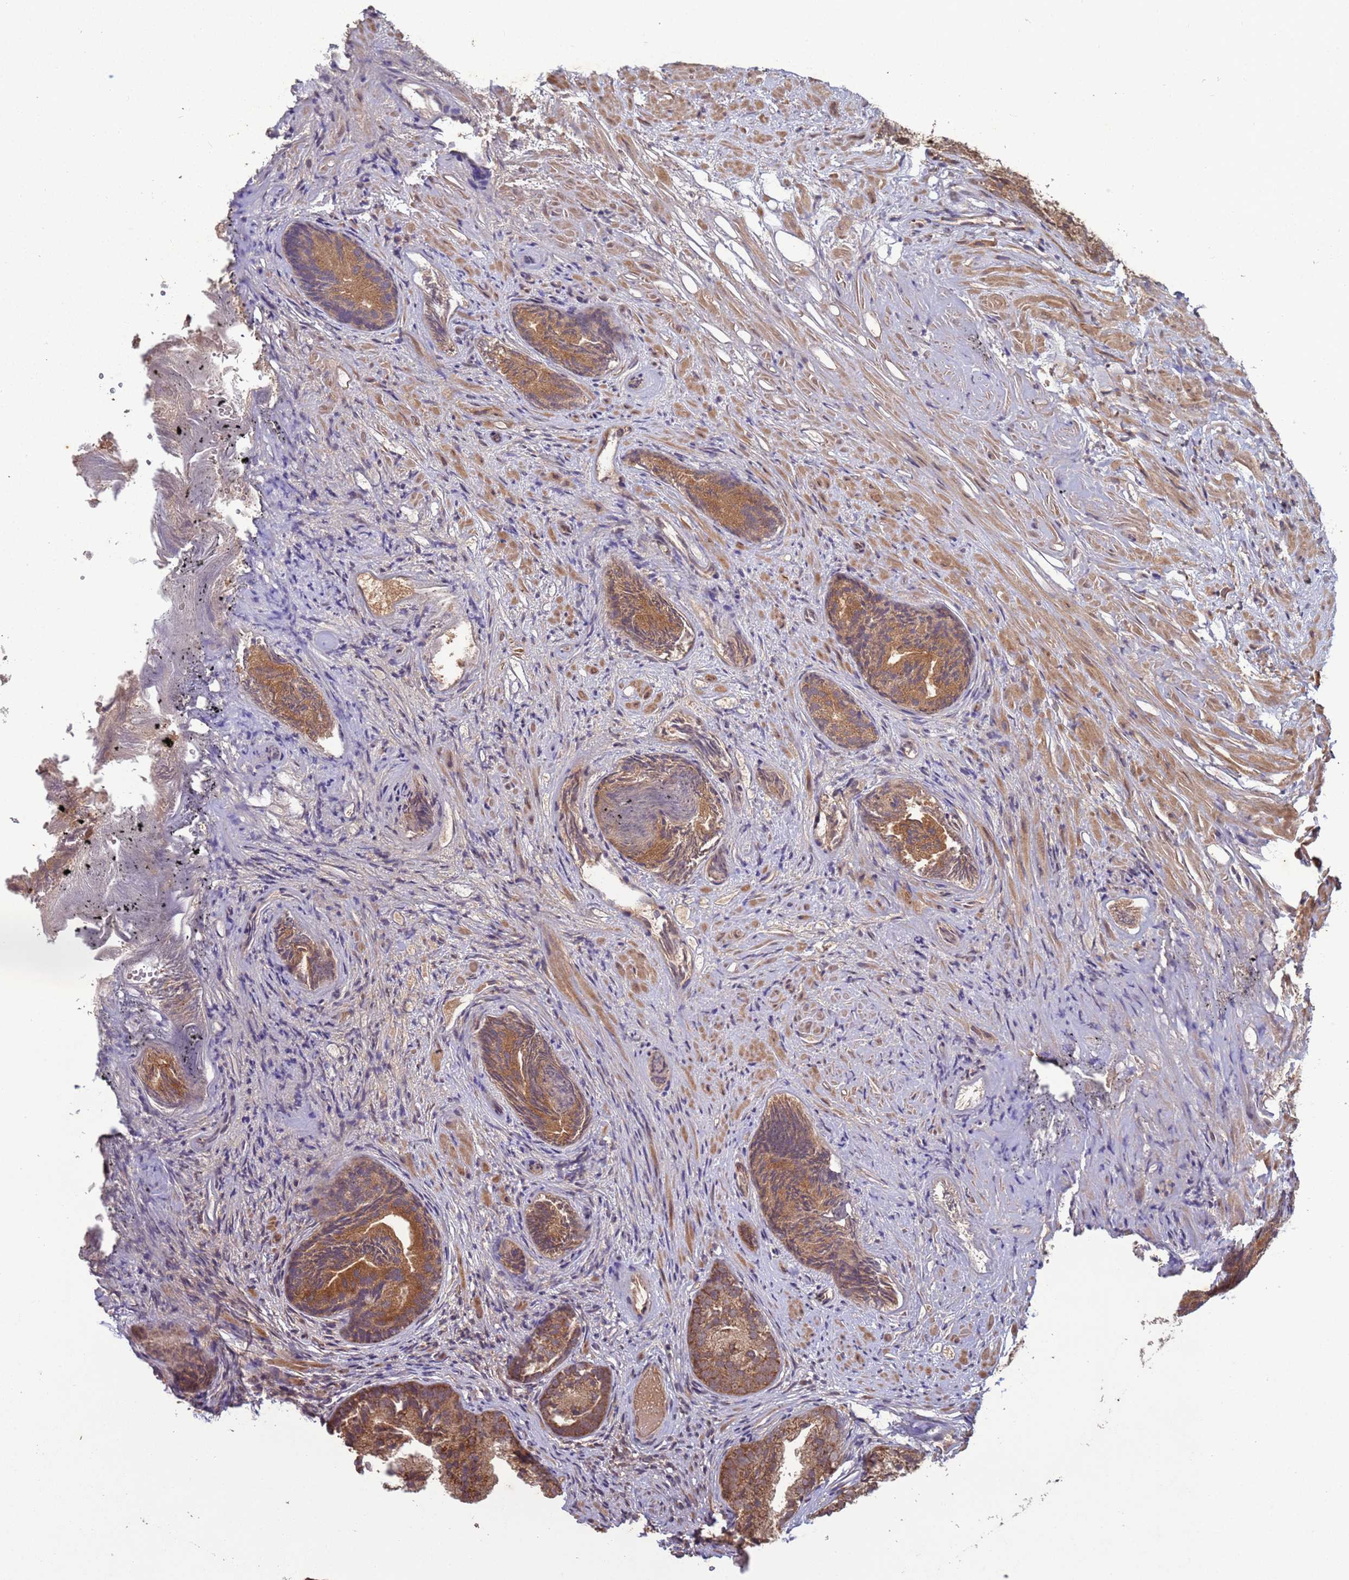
{"staining": {"intensity": "moderate", "quantity": ">75%", "location": "cytoplasmic/membranous"}, "tissue": "prostate", "cell_type": "Glandular cells", "image_type": "normal", "snomed": [{"axis": "morphology", "description": "Normal tissue, NOS"}, {"axis": "topography", "description": "Prostate"}], "caption": "Protein expression analysis of unremarkable prostate shows moderate cytoplasmic/membranous staining in about >75% of glandular cells. (DAB (3,3'-diaminobenzidine) IHC with brightfield microscopy, high magnification).", "gene": "ERI1", "patient": {"sex": "male", "age": 76}}